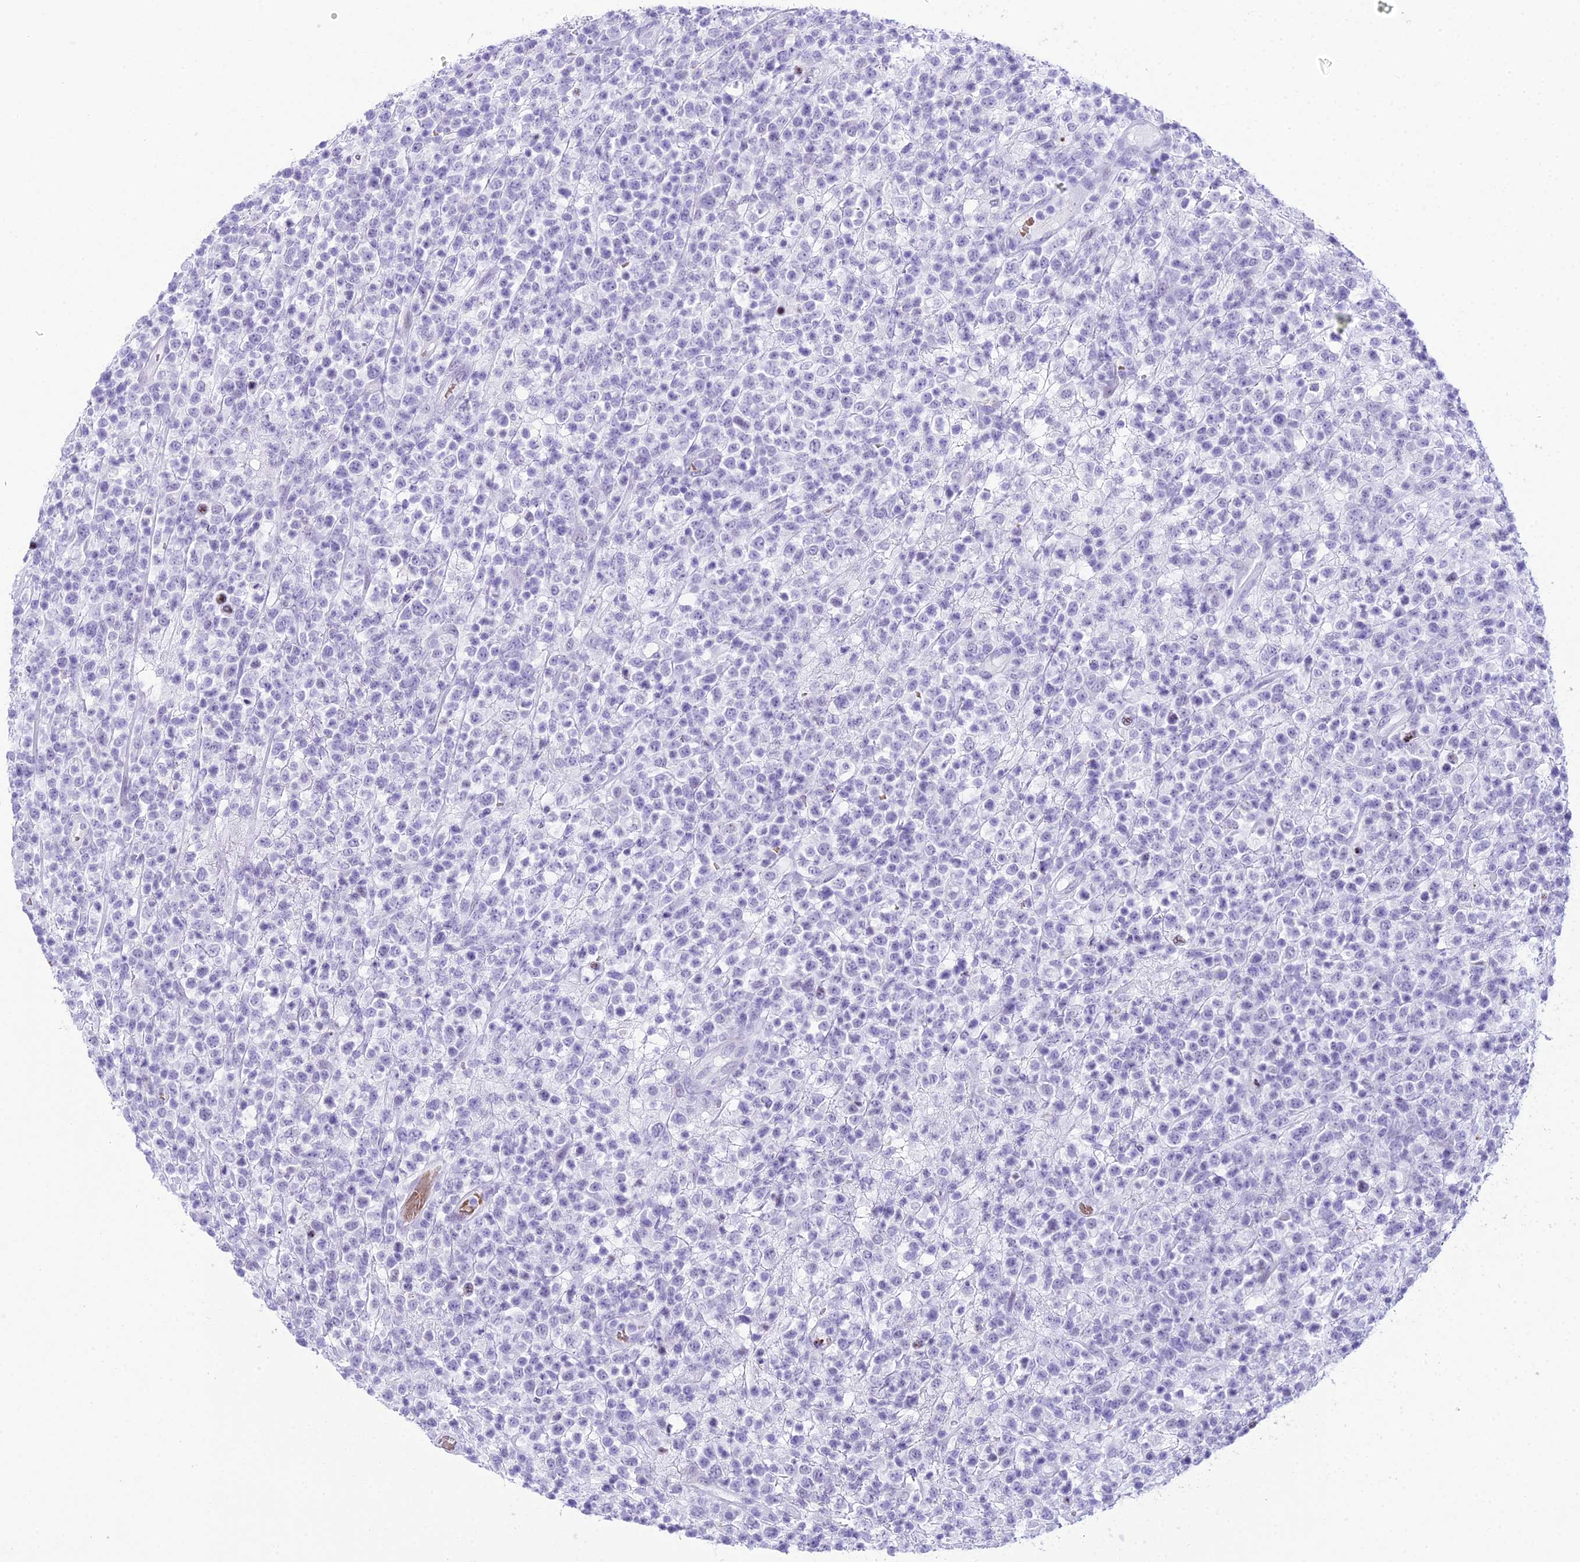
{"staining": {"intensity": "negative", "quantity": "none", "location": "none"}, "tissue": "lymphoma", "cell_type": "Tumor cells", "image_type": "cancer", "snomed": [{"axis": "morphology", "description": "Malignant lymphoma, non-Hodgkin's type, High grade"}, {"axis": "topography", "description": "Colon"}], "caption": "High magnification brightfield microscopy of malignant lymphoma, non-Hodgkin's type (high-grade) stained with DAB (brown) and counterstained with hematoxylin (blue): tumor cells show no significant staining.", "gene": "RNPS1", "patient": {"sex": "female", "age": 53}}